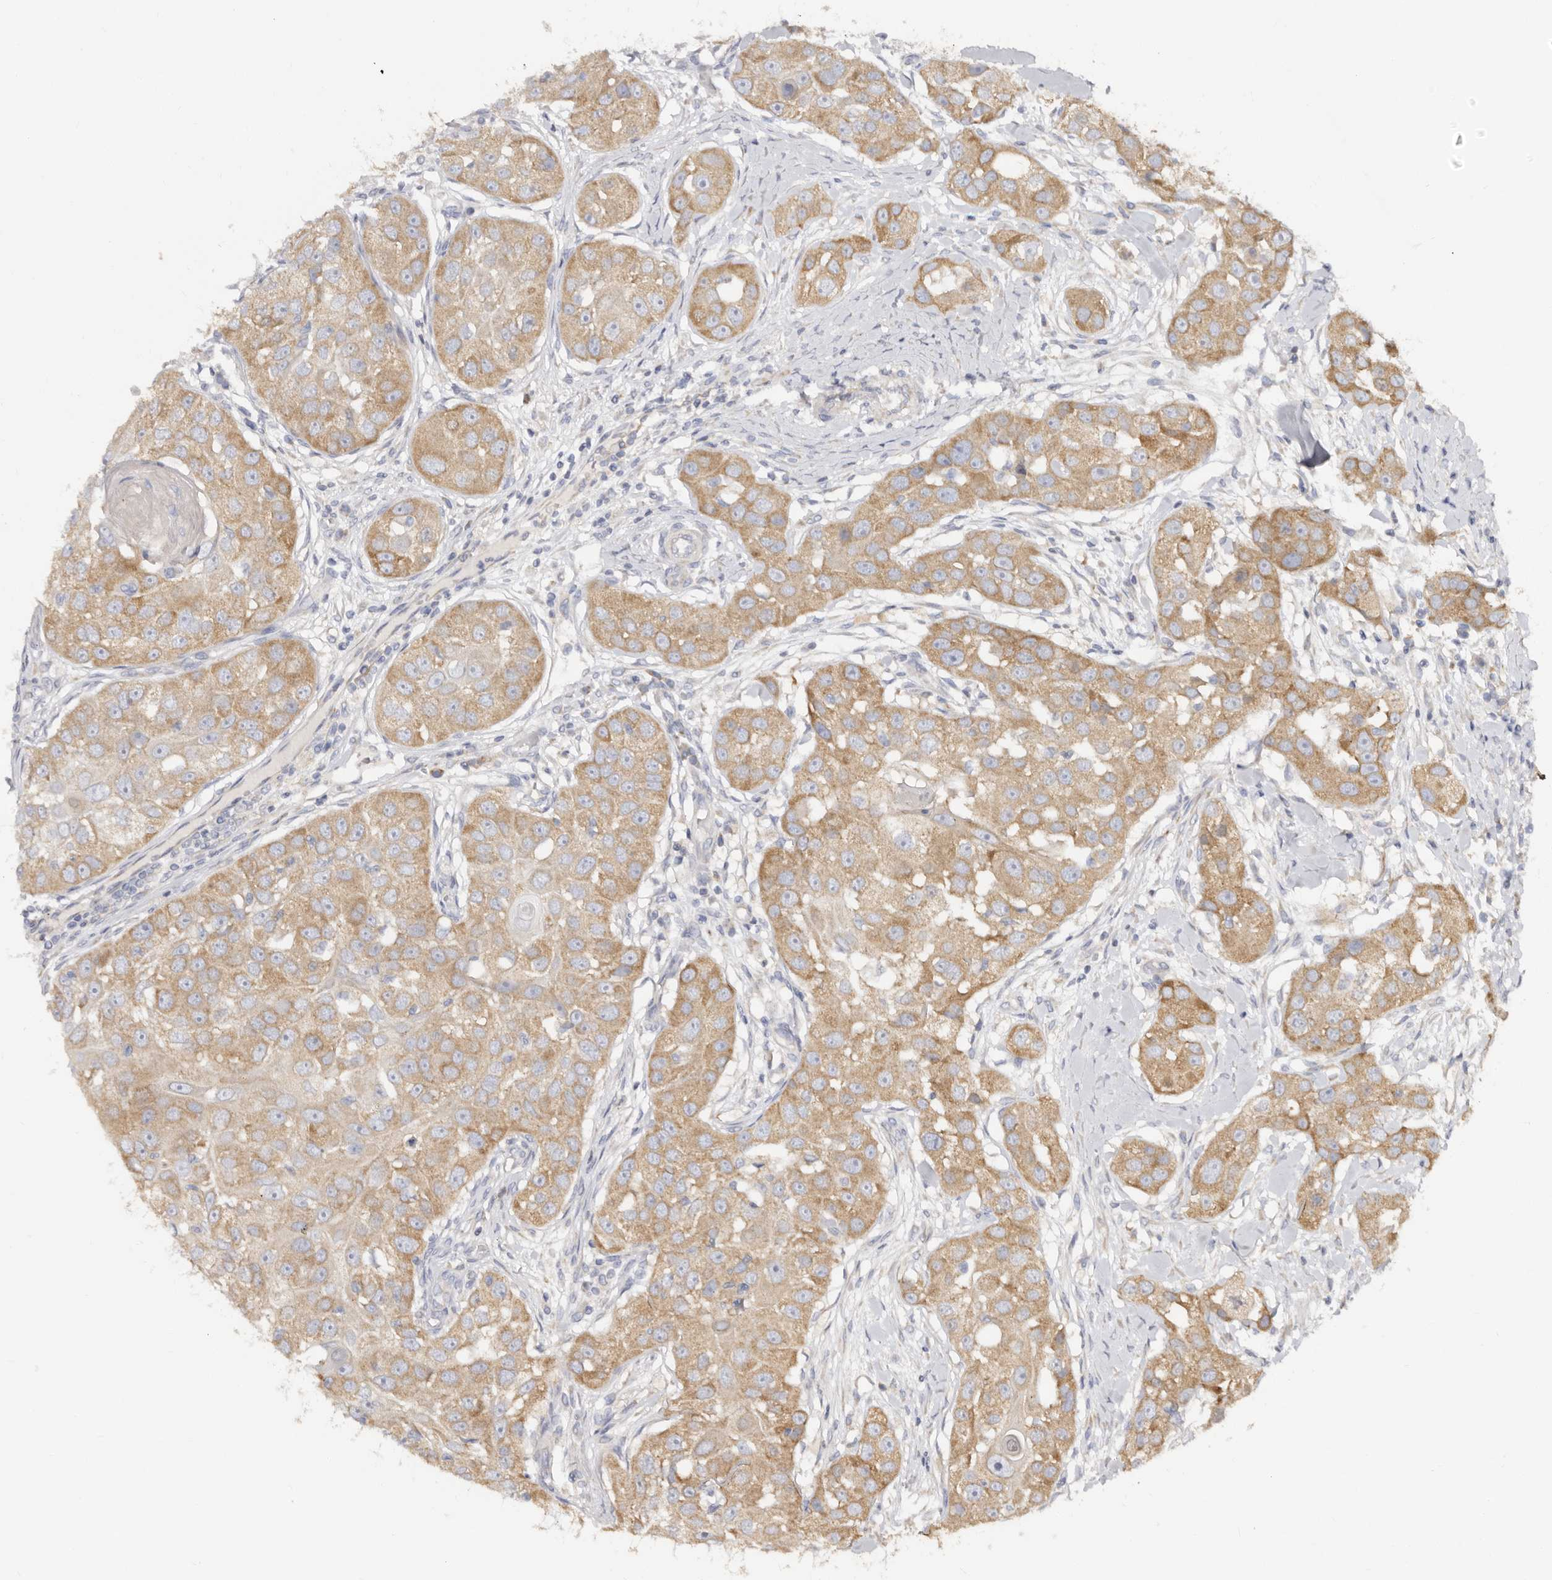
{"staining": {"intensity": "moderate", "quantity": ">75%", "location": "cytoplasmic/membranous"}, "tissue": "head and neck cancer", "cell_type": "Tumor cells", "image_type": "cancer", "snomed": [{"axis": "morphology", "description": "Normal tissue, NOS"}, {"axis": "morphology", "description": "Squamous cell carcinoma, NOS"}, {"axis": "topography", "description": "Skeletal muscle"}, {"axis": "topography", "description": "Head-Neck"}], "caption": "An image of head and neck cancer stained for a protein displays moderate cytoplasmic/membranous brown staining in tumor cells. (Stains: DAB (3,3'-diaminobenzidine) in brown, nuclei in blue, Microscopy: brightfield microscopy at high magnification).", "gene": "BAIAP2L1", "patient": {"sex": "male", "age": 51}}